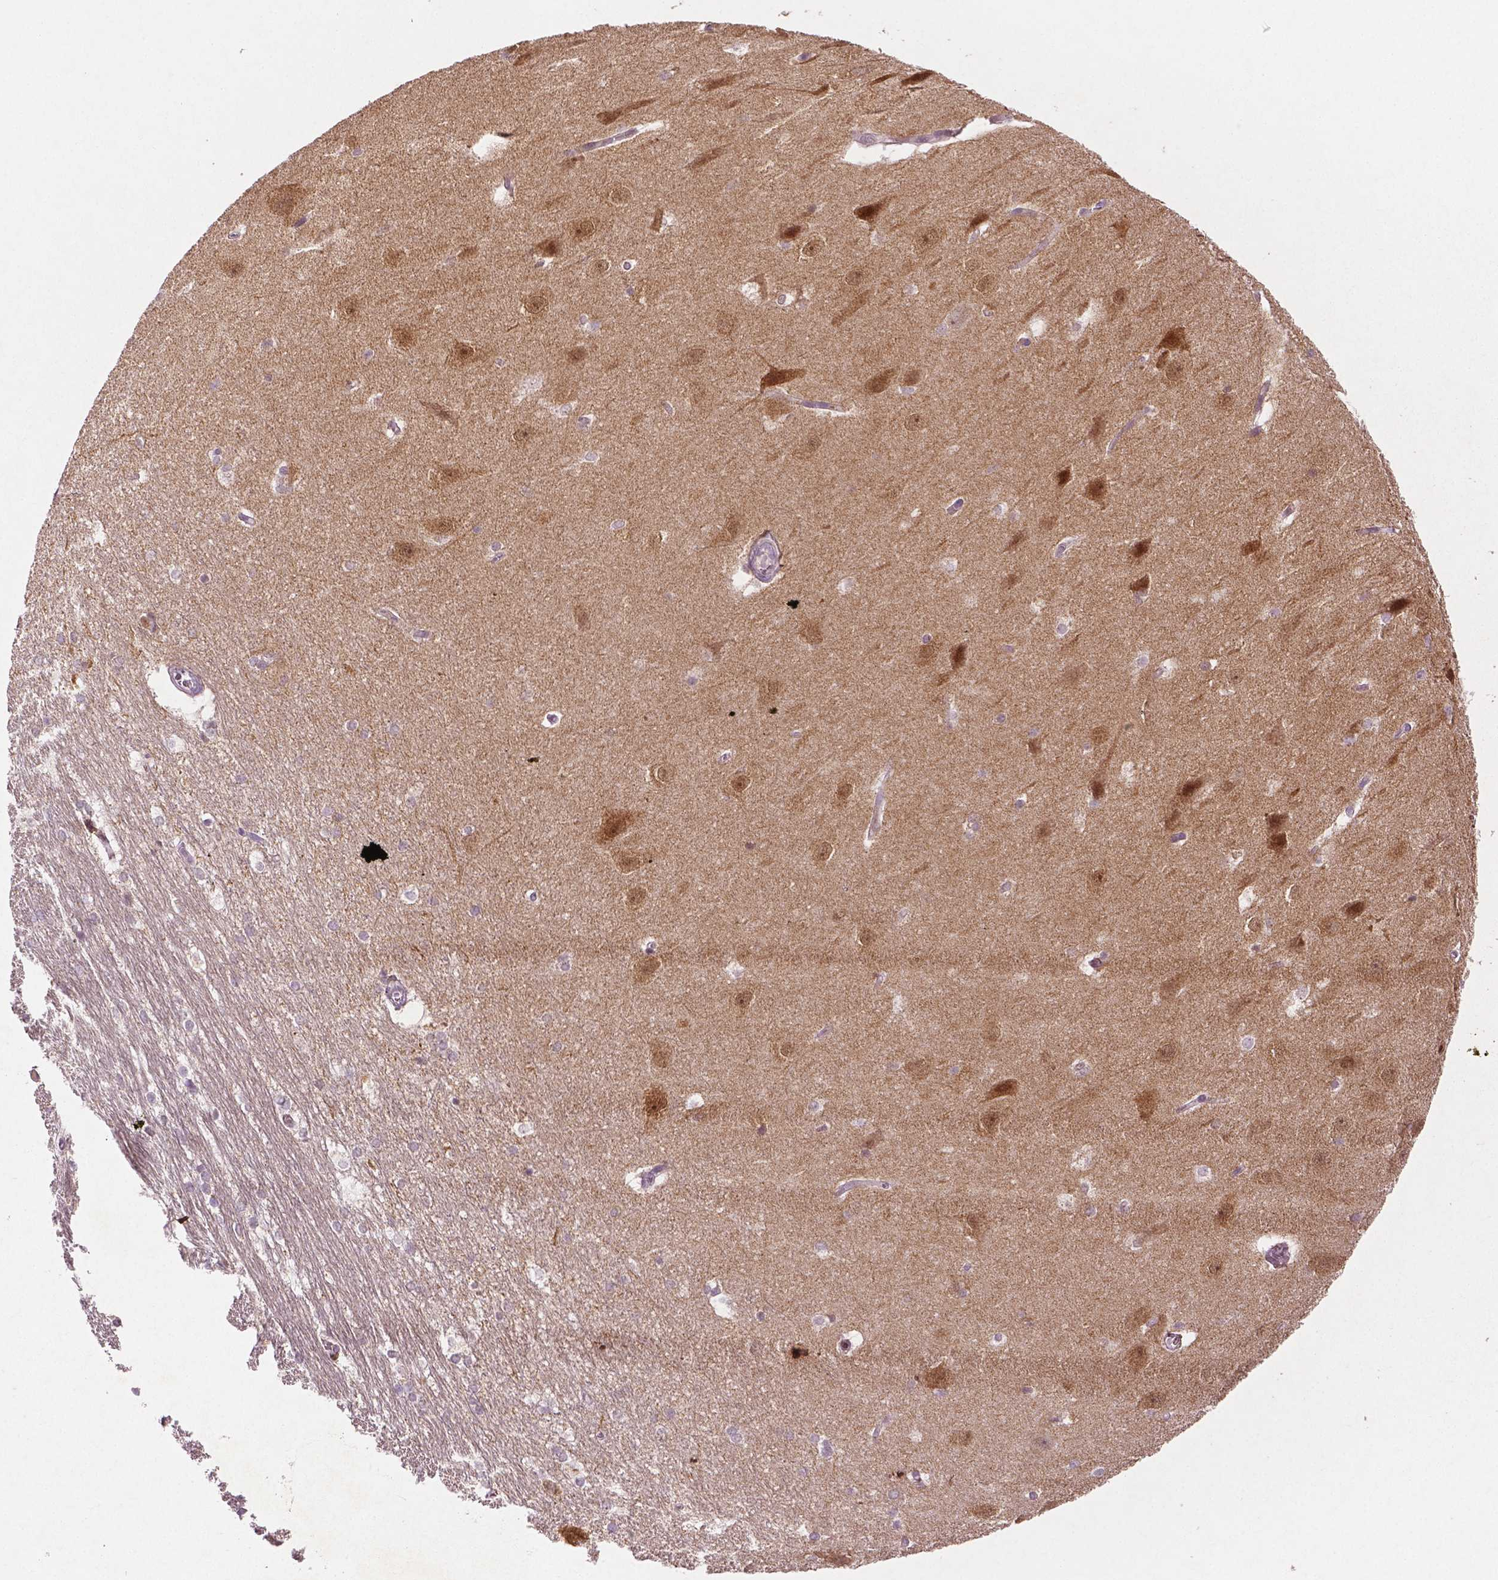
{"staining": {"intensity": "negative", "quantity": "none", "location": "none"}, "tissue": "hippocampus", "cell_type": "Glial cells", "image_type": "normal", "snomed": [{"axis": "morphology", "description": "Normal tissue, NOS"}, {"axis": "topography", "description": "Cerebral cortex"}, {"axis": "topography", "description": "Hippocampus"}], "caption": "An image of hippocampus stained for a protein shows no brown staining in glial cells.", "gene": "DLG2", "patient": {"sex": "female", "age": 19}}